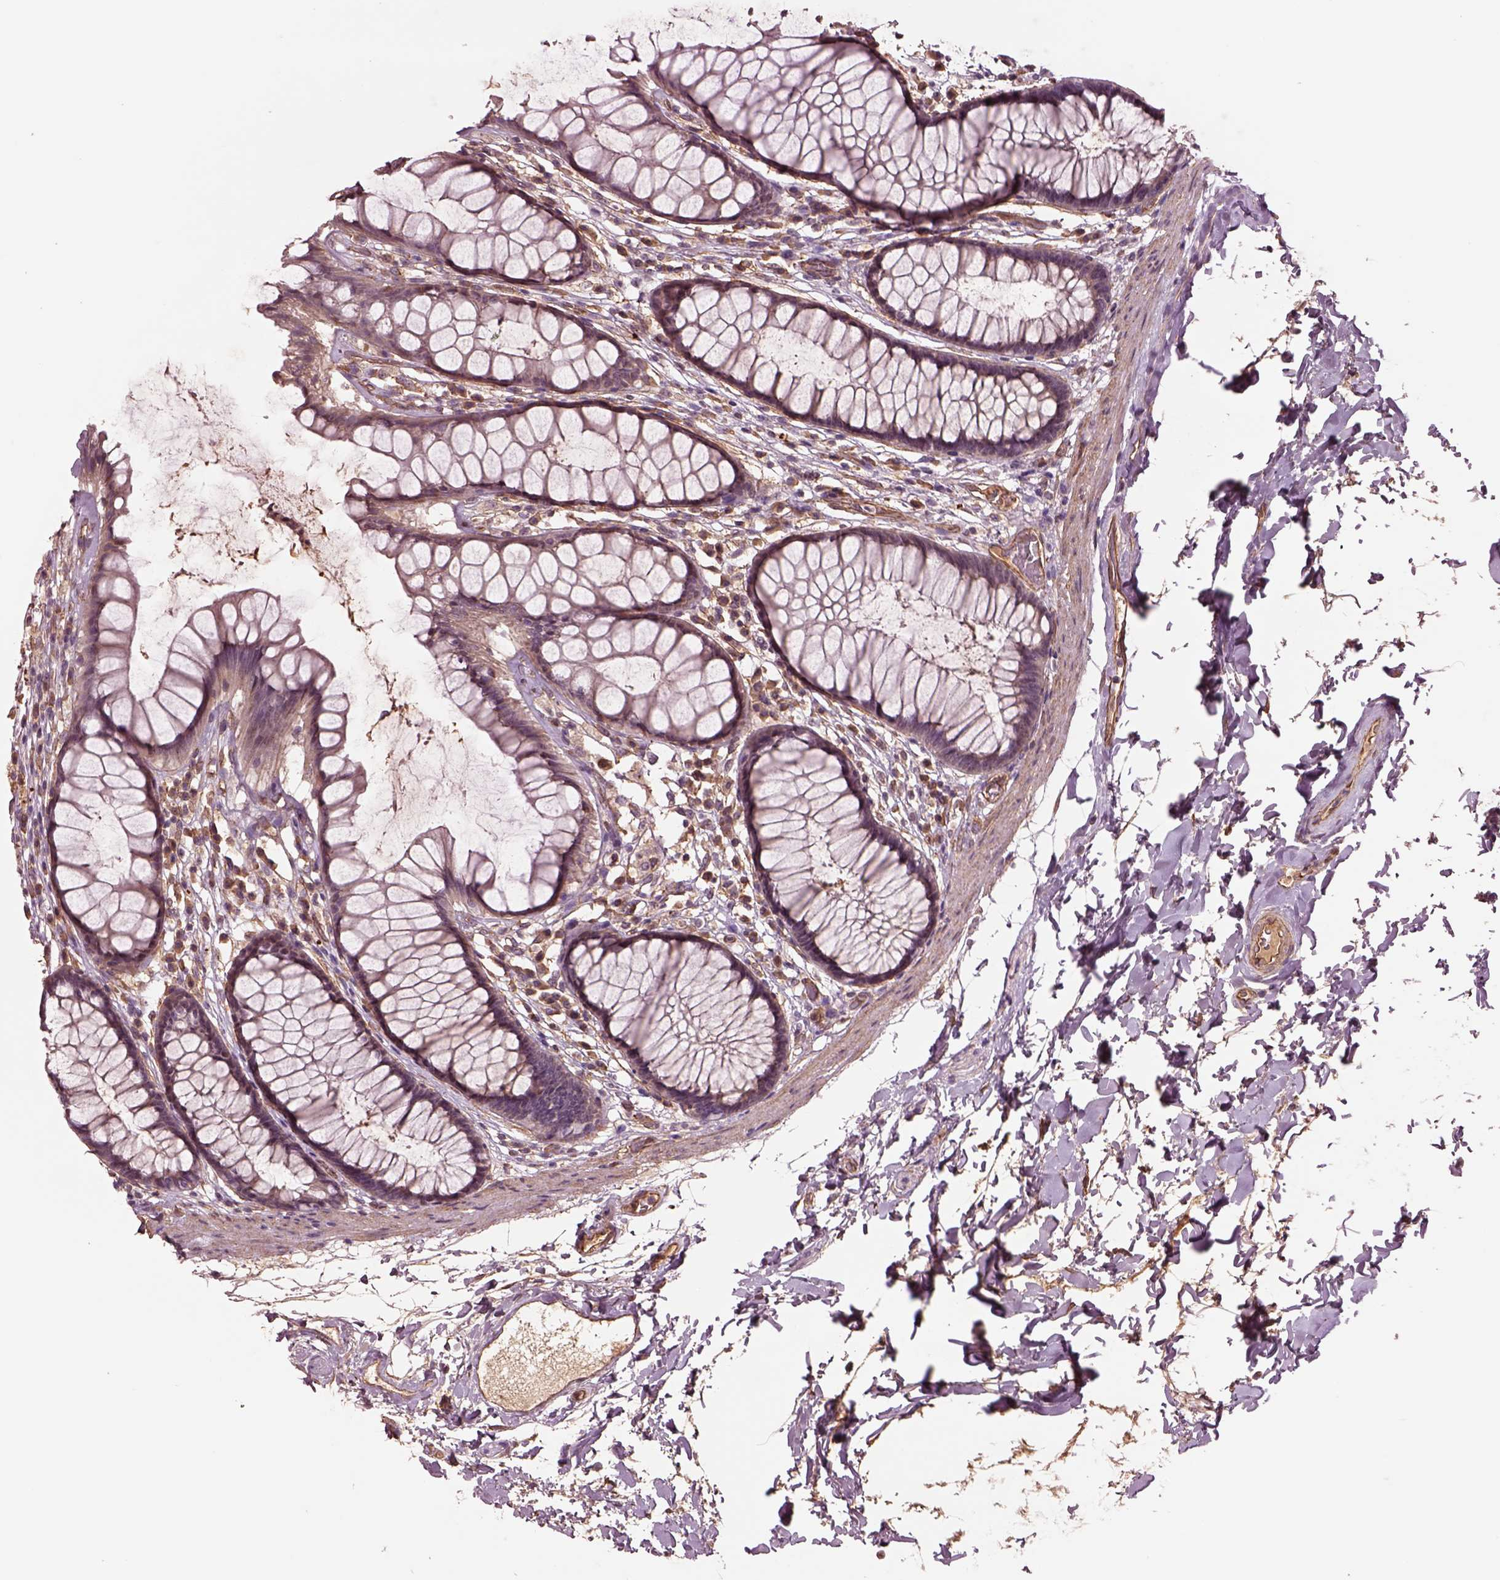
{"staining": {"intensity": "weak", "quantity": "25%-75%", "location": "cytoplasmic/membranous"}, "tissue": "rectum", "cell_type": "Glandular cells", "image_type": "normal", "snomed": [{"axis": "morphology", "description": "Normal tissue, NOS"}, {"axis": "topography", "description": "Rectum"}], "caption": "Approximately 25%-75% of glandular cells in normal human rectum reveal weak cytoplasmic/membranous protein expression as visualized by brown immunohistochemical staining.", "gene": "HTR1B", "patient": {"sex": "male", "age": 72}}